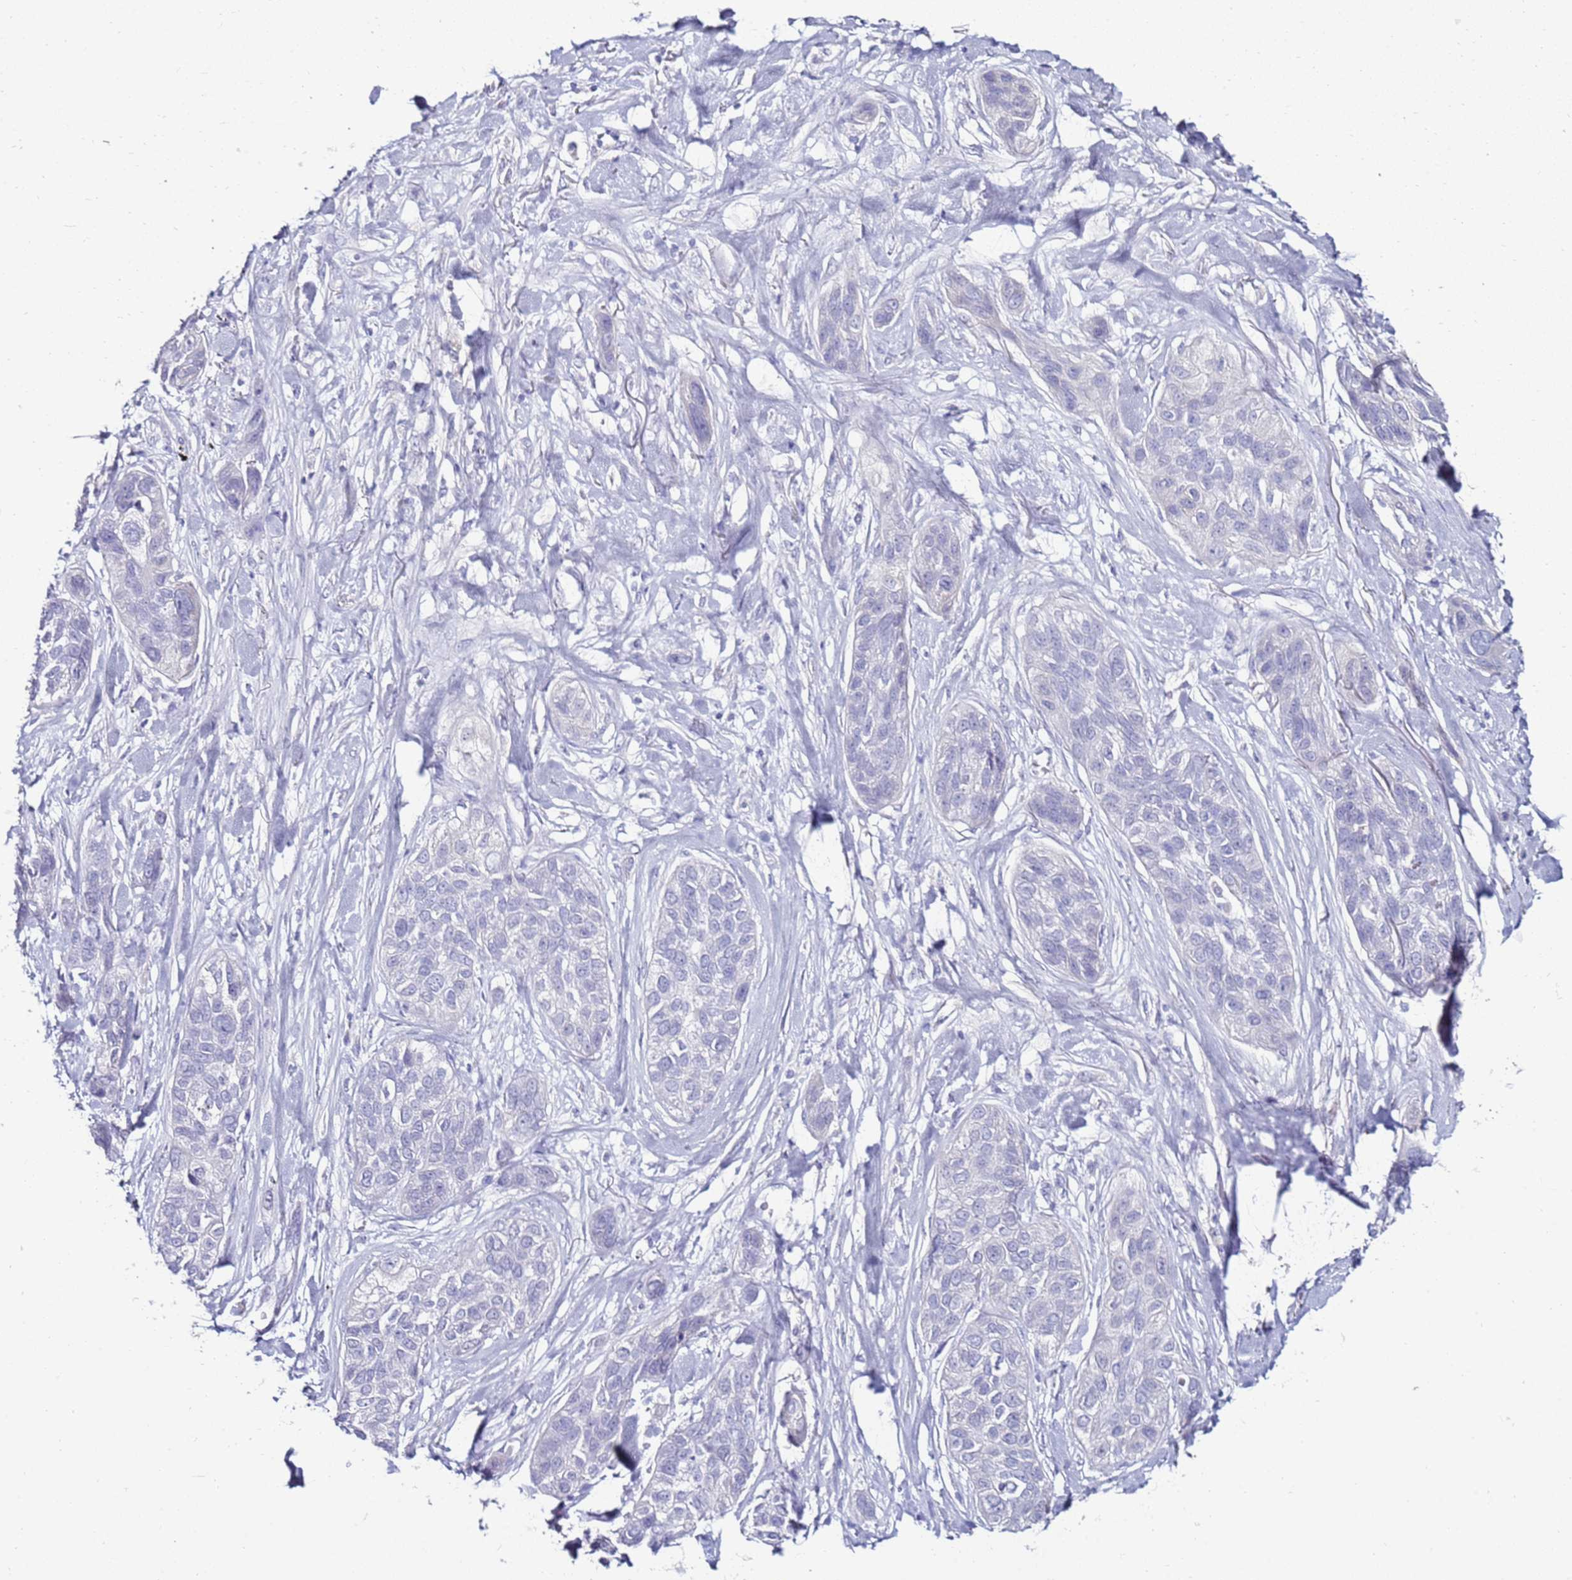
{"staining": {"intensity": "negative", "quantity": "none", "location": "none"}, "tissue": "lung cancer", "cell_type": "Tumor cells", "image_type": "cancer", "snomed": [{"axis": "morphology", "description": "Squamous cell carcinoma, NOS"}, {"axis": "topography", "description": "Lung"}], "caption": "Immunohistochemistry photomicrograph of human lung squamous cell carcinoma stained for a protein (brown), which demonstrates no expression in tumor cells.", "gene": "GPN3", "patient": {"sex": "female", "age": 70}}